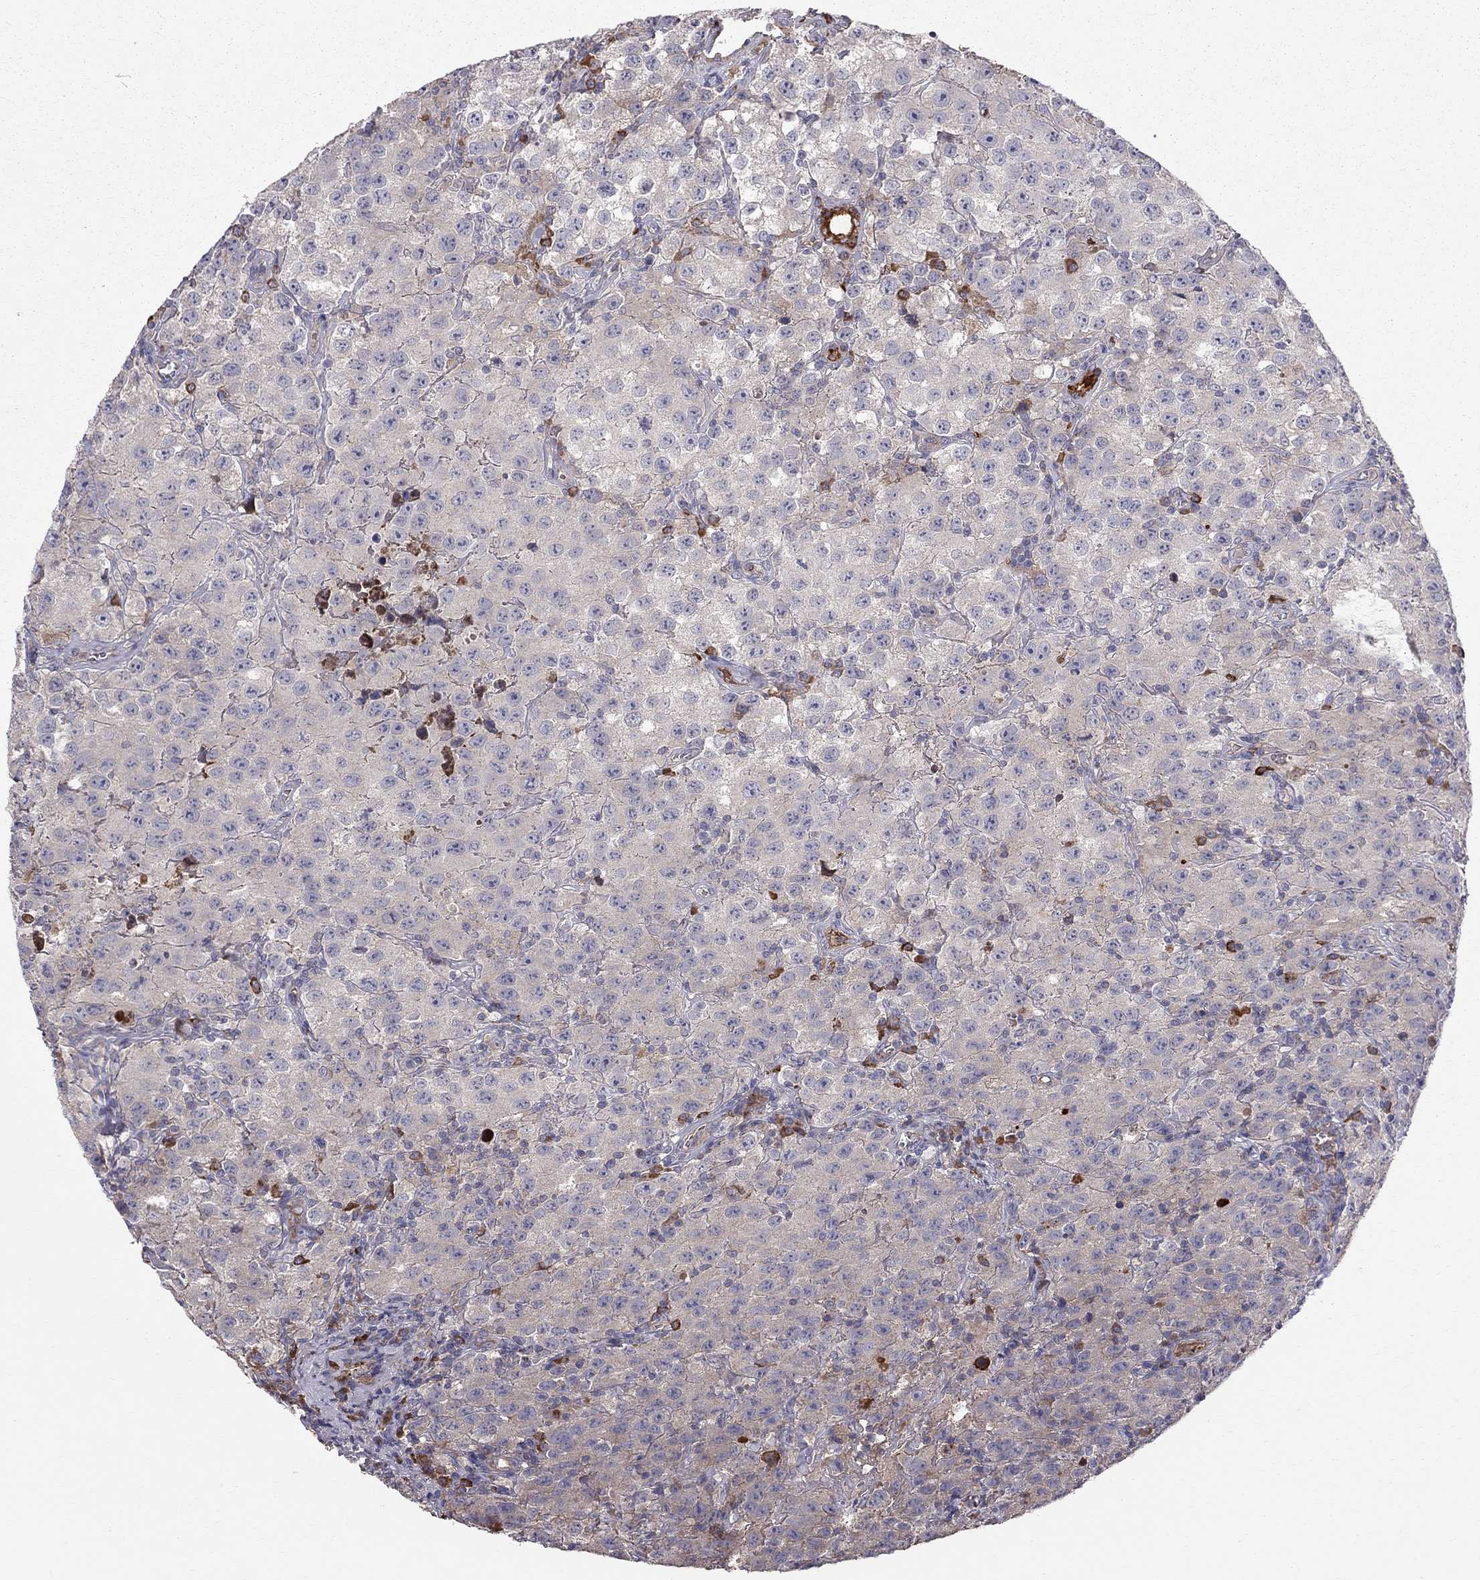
{"staining": {"intensity": "weak", "quantity": "<25%", "location": "cytoplasmic/membranous"}, "tissue": "testis cancer", "cell_type": "Tumor cells", "image_type": "cancer", "snomed": [{"axis": "morphology", "description": "Seminoma, NOS"}, {"axis": "topography", "description": "Testis"}], "caption": "Testis cancer (seminoma) was stained to show a protein in brown. There is no significant staining in tumor cells. Brightfield microscopy of immunohistochemistry stained with DAB (3,3'-diaminobenzidine) (brown) and hematoxylin (blue), captured at high magnification.", "gene": "PIK3CG", "patient": {"sex": "male", "age": 52}}